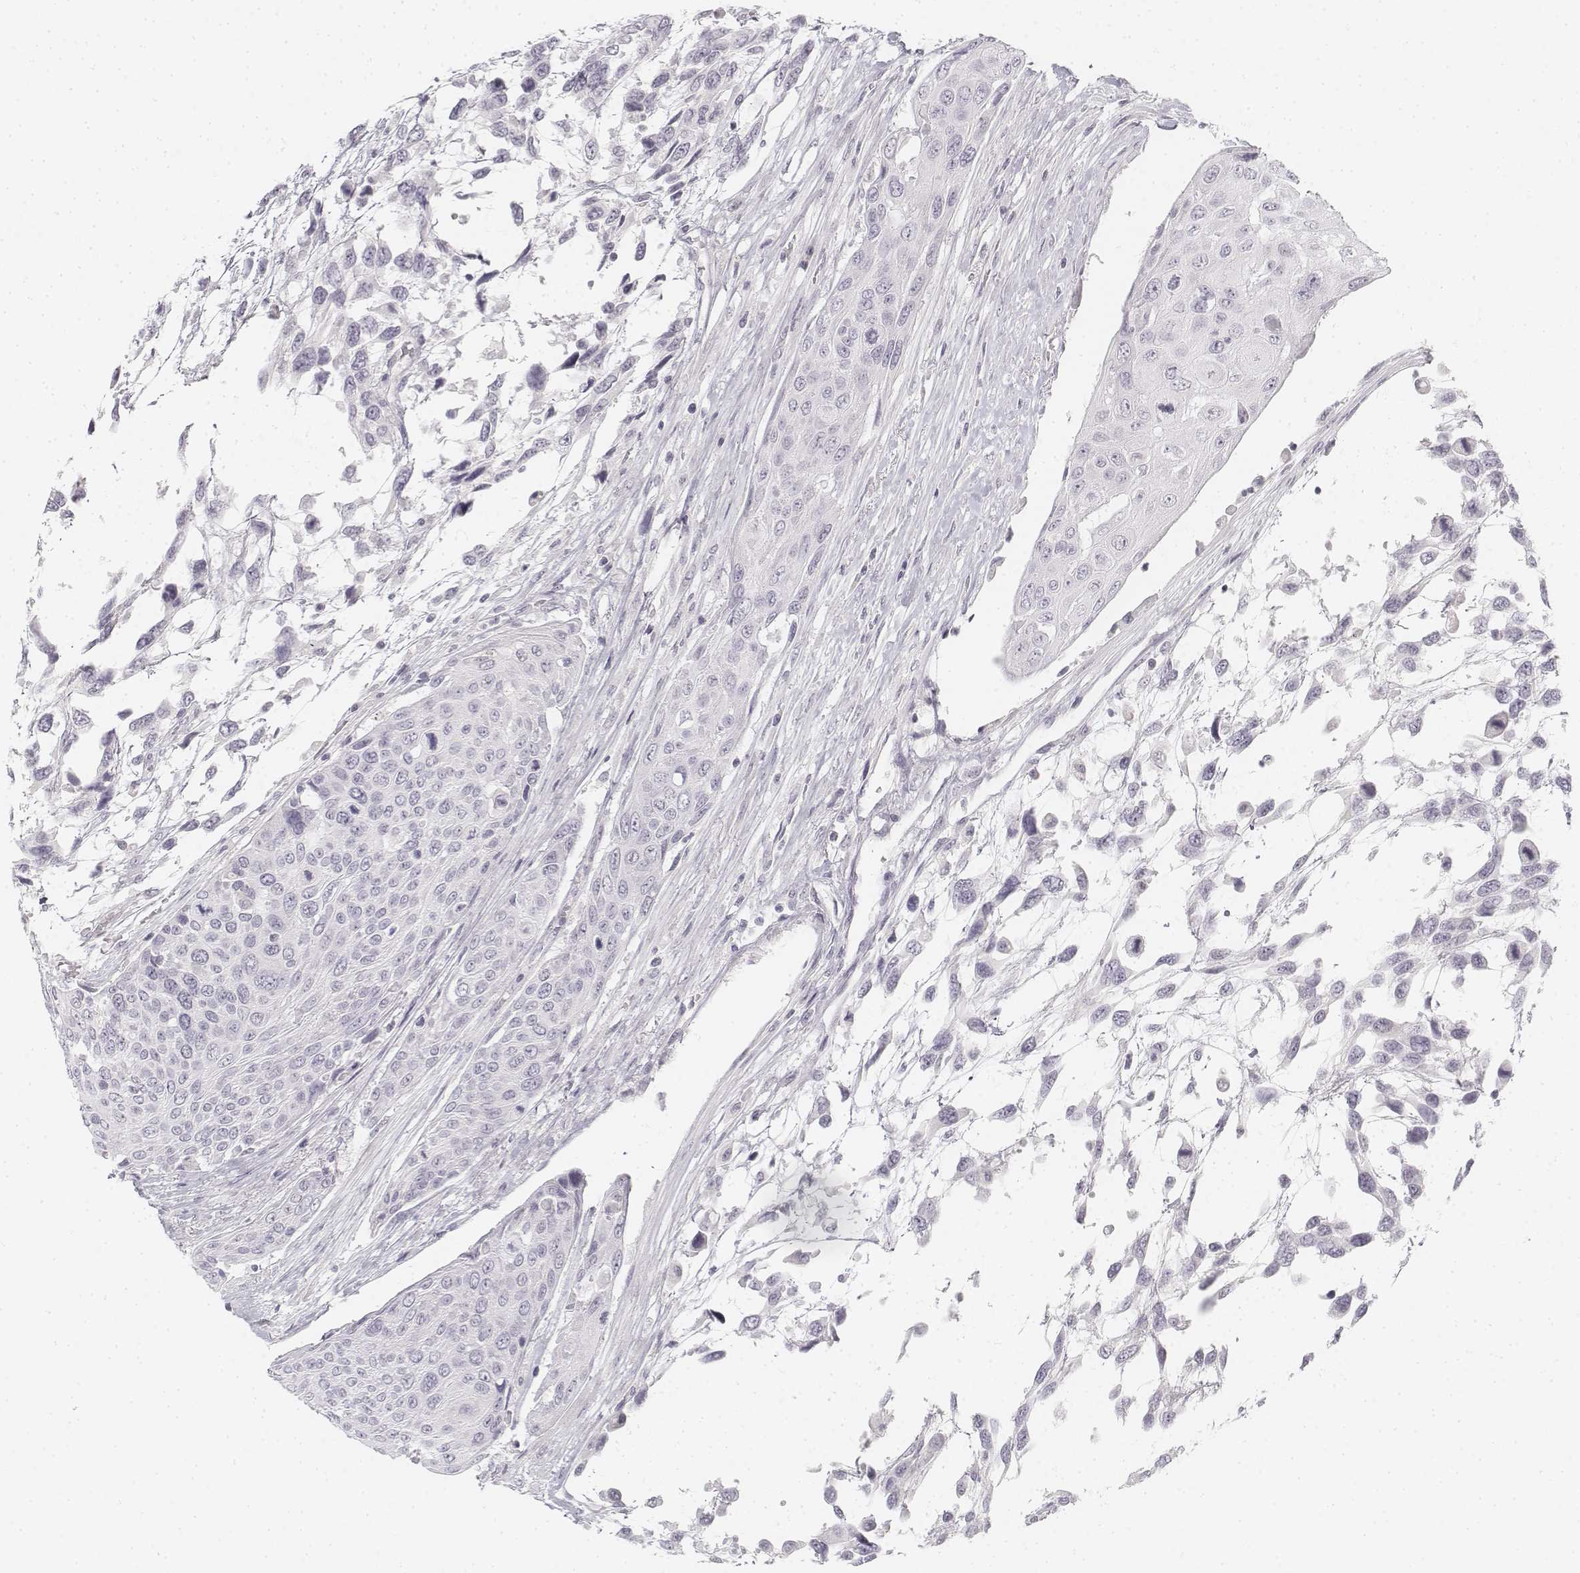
{"staining": {"intensity": "negative", "quantity": "none", "location": "none"}, "tissue": "urothelial cancer", "cell_type": "Tumor cells", "image_type": "cancer", "snomed": [{"axis": "morphology", "description": "Urothelial carcinoma, High grade"}, {"axis": "topography", "description": "Urinary bladder"}], "caption": "High magnification brightfield microscopy of urothelial cancer stained with DAB (brown) and counterstained with hematoxylin (blue): tumor cells show no significant staining.", "gene": "KRT25", "patient": {"sex": "female", "age": 70}}